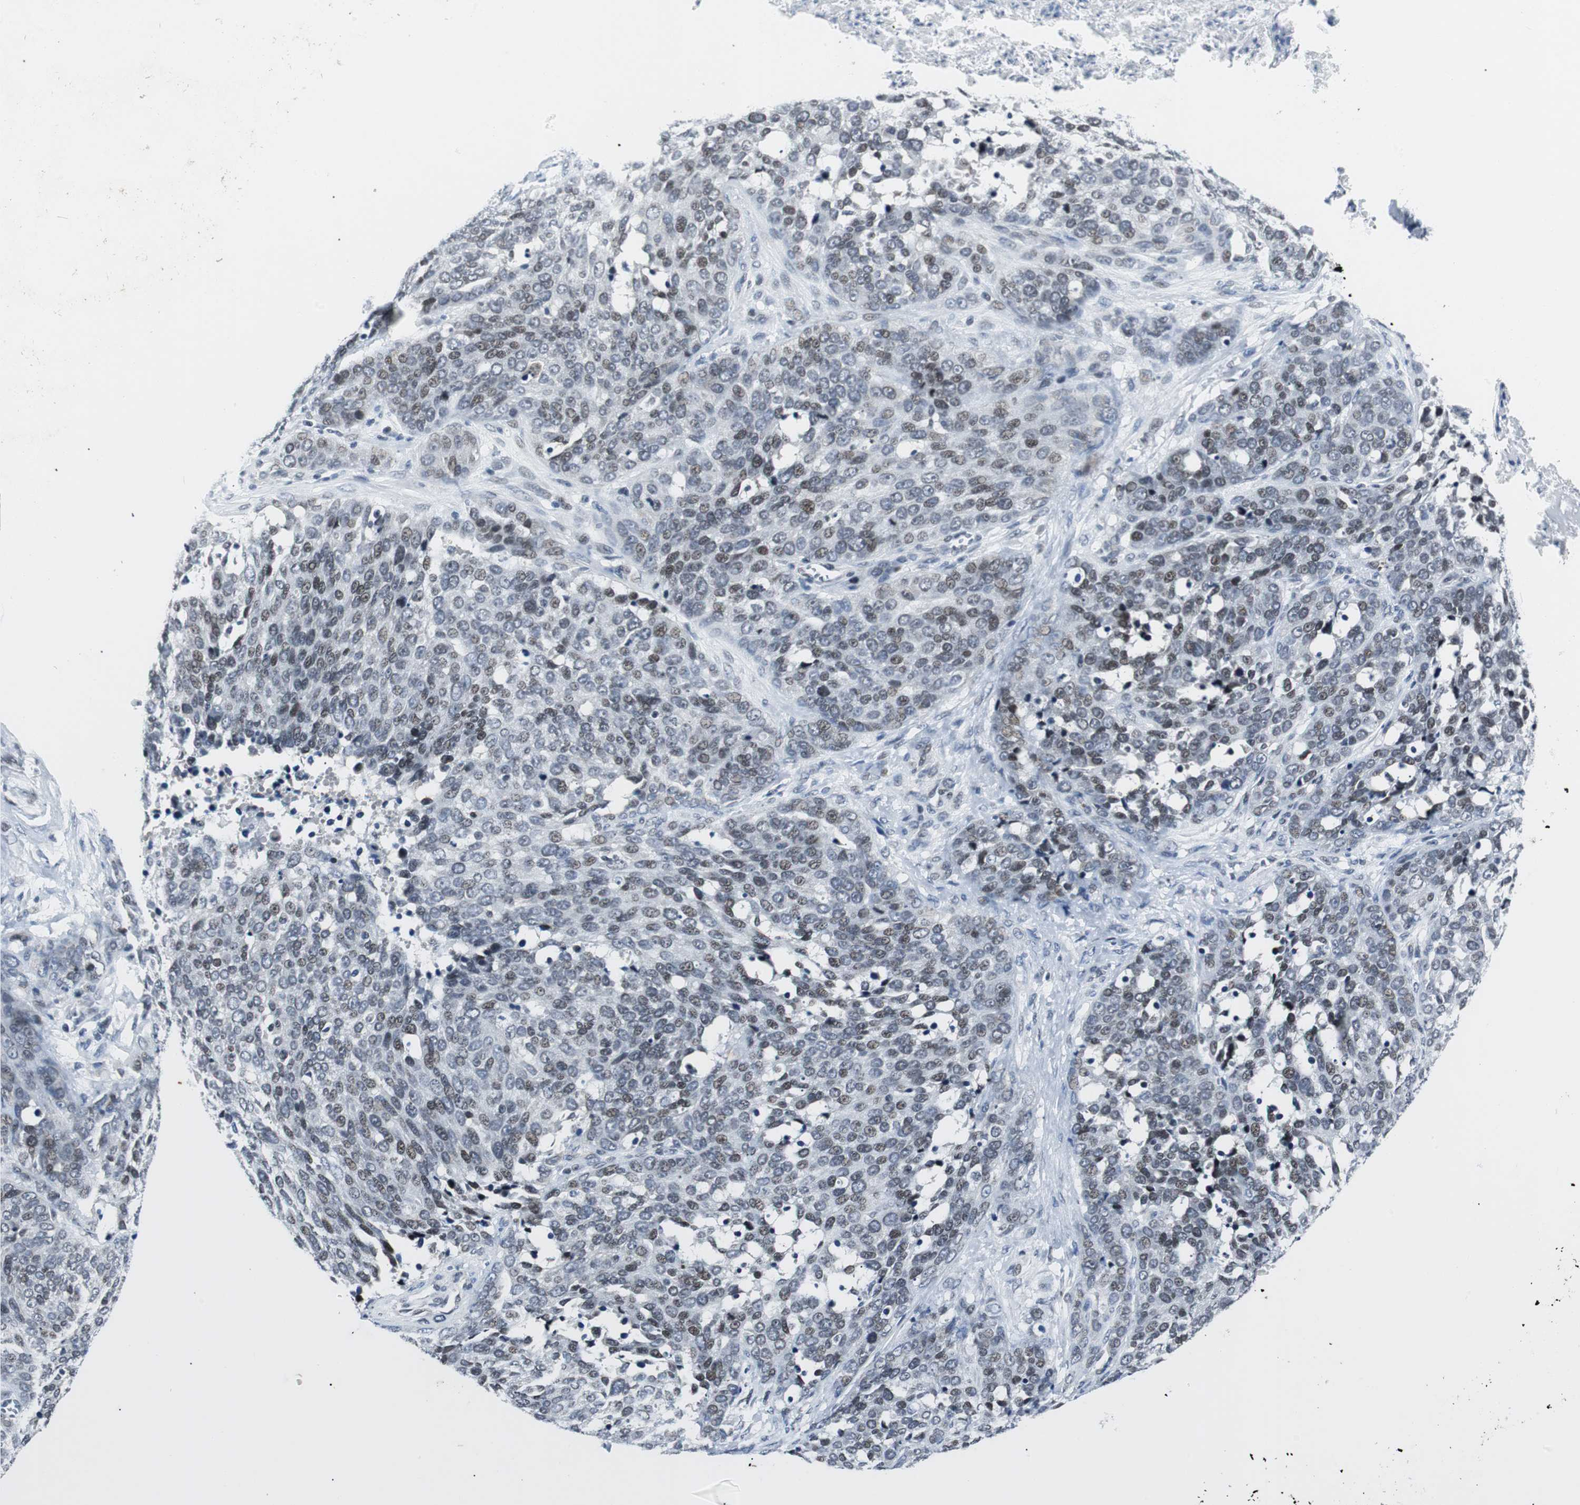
{"staining": {"intensity": "moderate", "quantity": "25%-75%", "location": "nuclear"}, "tissue": "ovarian cancer", "cell_type": "Tumor cells", "image_type": "cancer", "snomed": [{"axis": "morphology", "description": "Cystadenocarcinoma, serous, NOS"}, {"axis": "topography", "description": "Ovary"}], "caption": "A brown stain highlights moderate nuclear positivity of a protein in human ovarian serous cystadenocarcinoma tumor cells.", "gene": "MTA1", "patient": {"sex": "female", "age": 44}}